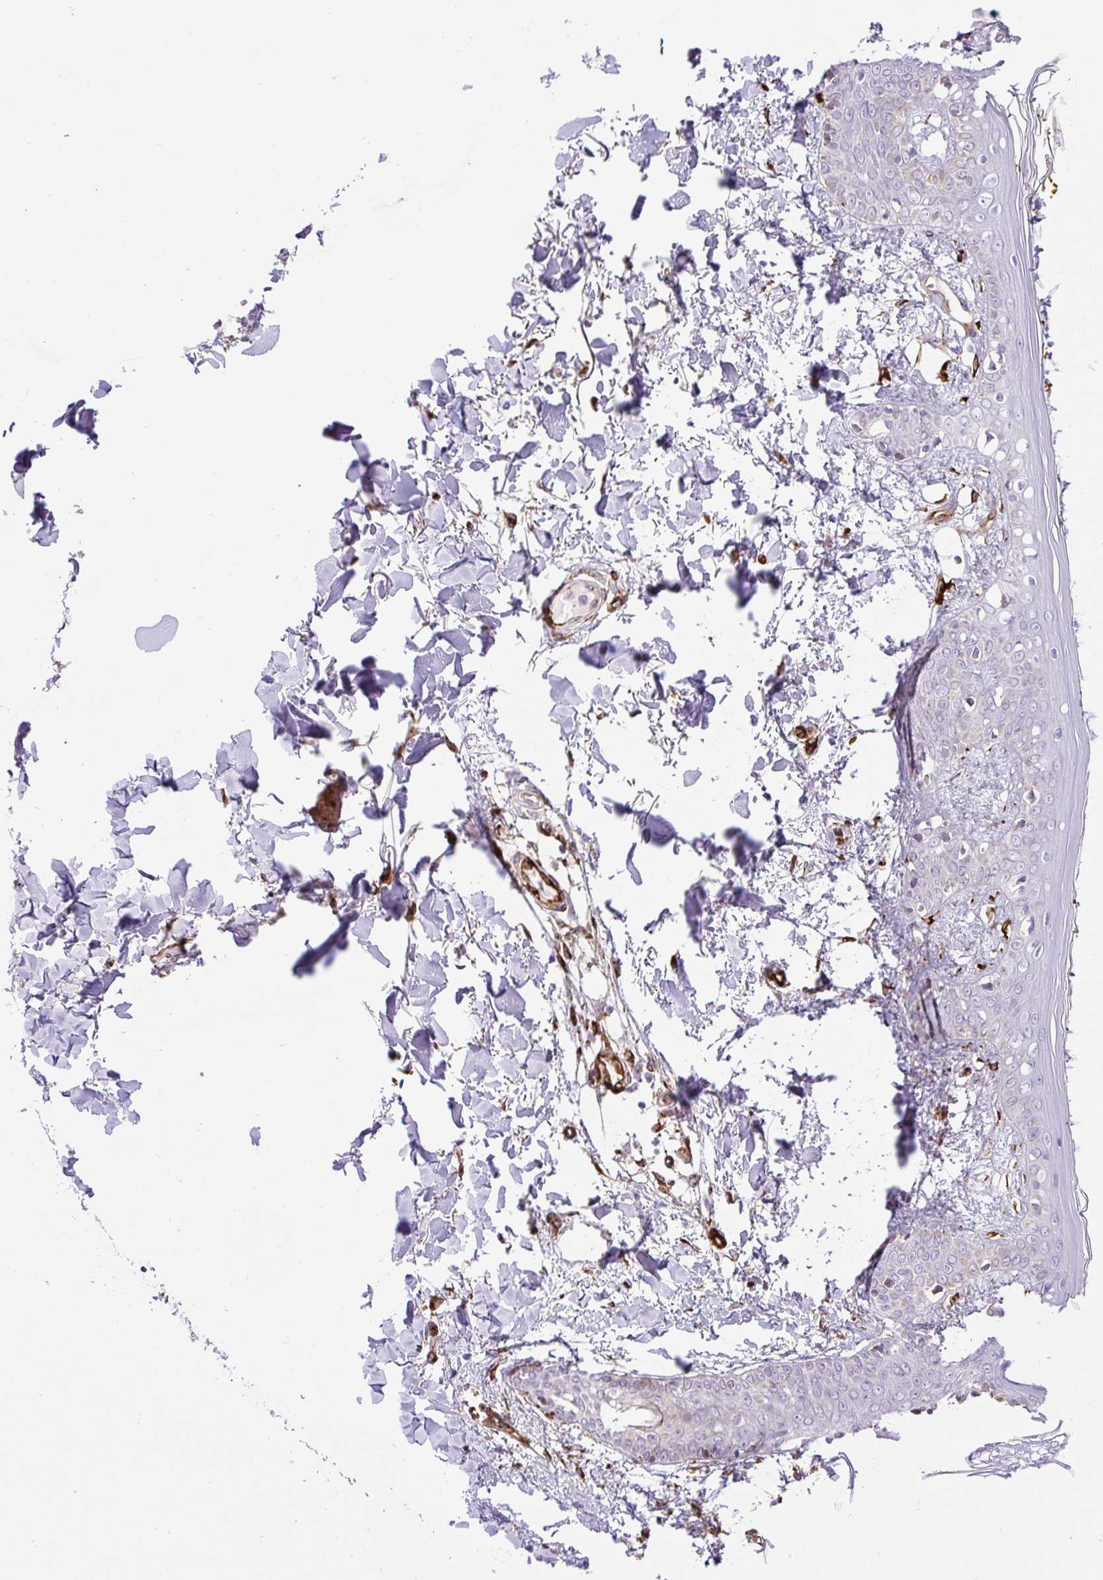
{"staining": {"intensity": "strong", "quantity": ">75%", "location": "cytoplasmic/membranous"}, "tissue": "skin", "cell_type": "Fibroblasts", "image_type": "normal", "snomed": [{"axis": "morphology", "description": "Normal tissue, NOS"}, {"axis": "topography", "description": "Skin"}], "caption": "Unremarkable skin shows strong cytoplasmic/membranous expression in about >75% of fibroblasts, visualized by immunohistochemistry. (DAB (3,3'-diaminobenzidine) = brown stain, brightfield microscopy at high magnification).", "gene": "RAB30", "patient": {"sex": "female", "age": 34}}